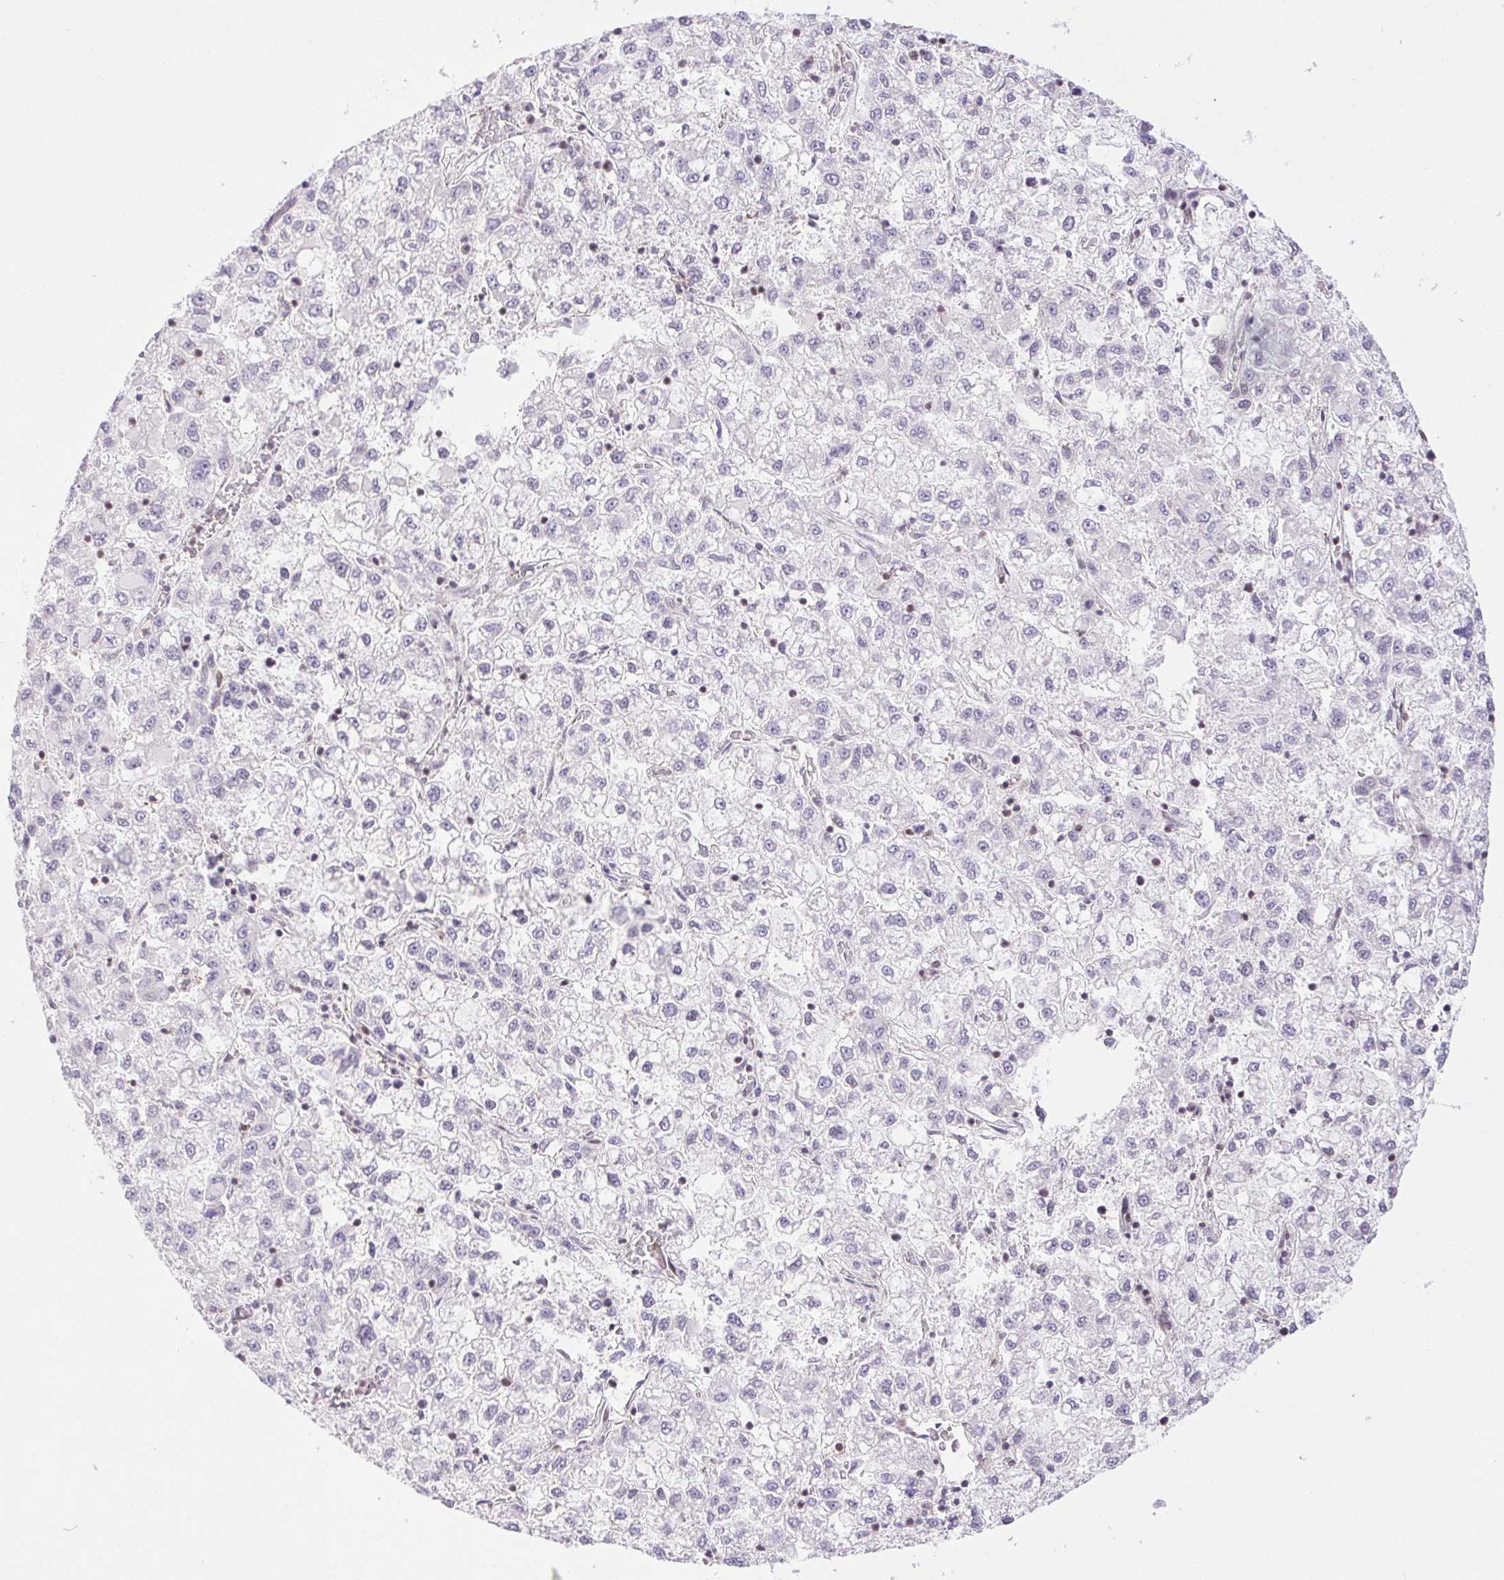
{"staining": {"intensity": "negative", "quantity": "none", "location": "none"}, "tissue": "liver cancer", "cell_type": "Tumor cells", "image_type": "cancer", "snomed": [{"axis": "morphology", "description": "Carcinoma, Hepatocellular, NOS"}, {"axis": "topography", "description": "Liver"}], "caption": "Human hepatocellular carcinoma (liver) stained for a protein using IHC reveals no expression in tumor cells.", "gene": "DDX17", "patient": {"sex": "male", "age": 40}}